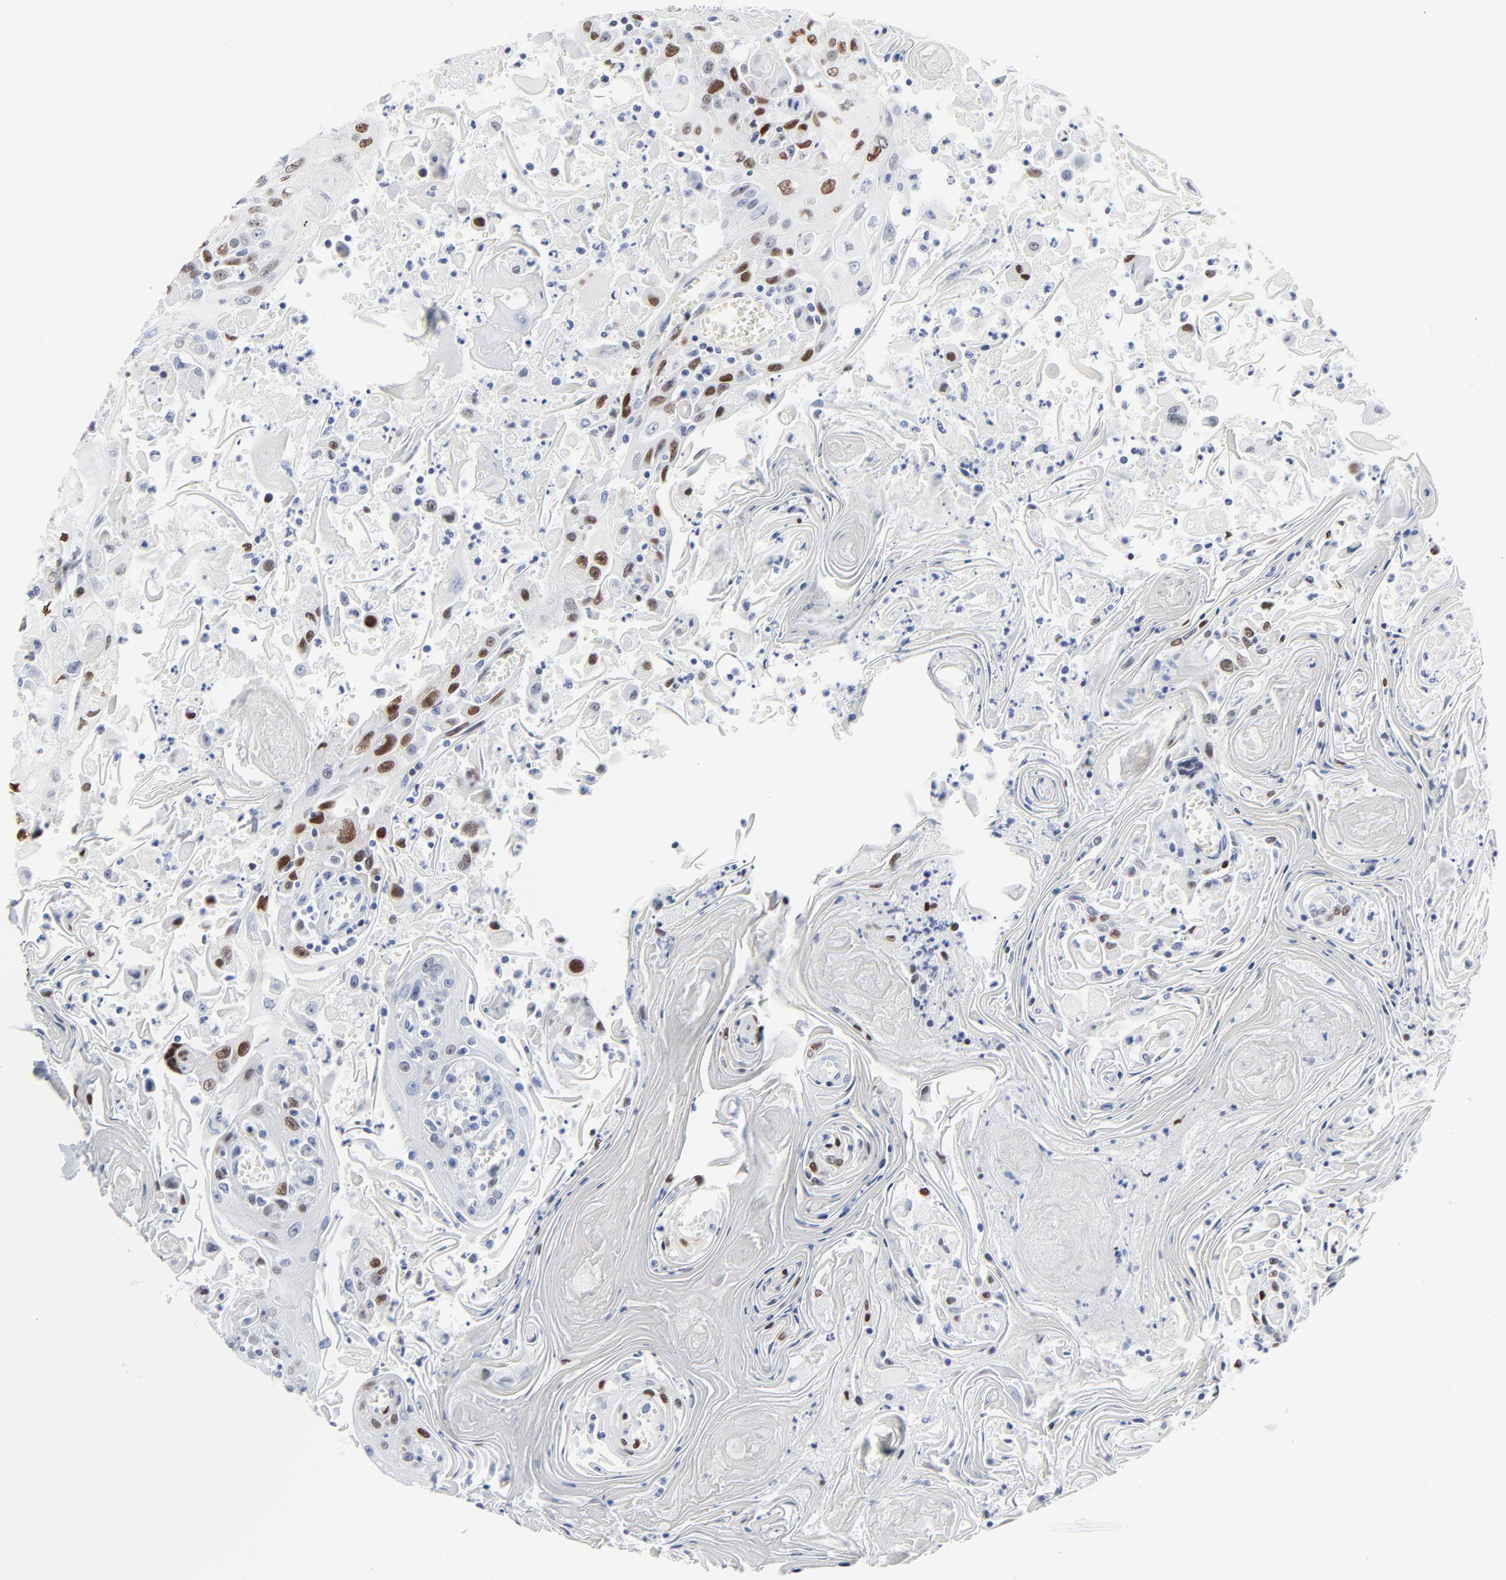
{"staining": {"intensity": "strong", "quantity": "25%-75%", "location": "nuclear"}, "tissue": "head and neck cancer", "cell_type": "Tumor cells", "image_type": "cancer", "snomed": [{"axis": "morphology", "description": "Squamous cell carcinoma, NOS"}, {"axis": "topography", "description": "Oral tissue"}, {"axis": "topography", "description": "Head-Neck"}], "caption": "Immunohistochemistry of human head and neck cancer reveals high levels of strong nuclear expression in approximately 25%-75% of tumor cells.", "gene": "JUN", "patient": {"sex": "female", "age": 76}}